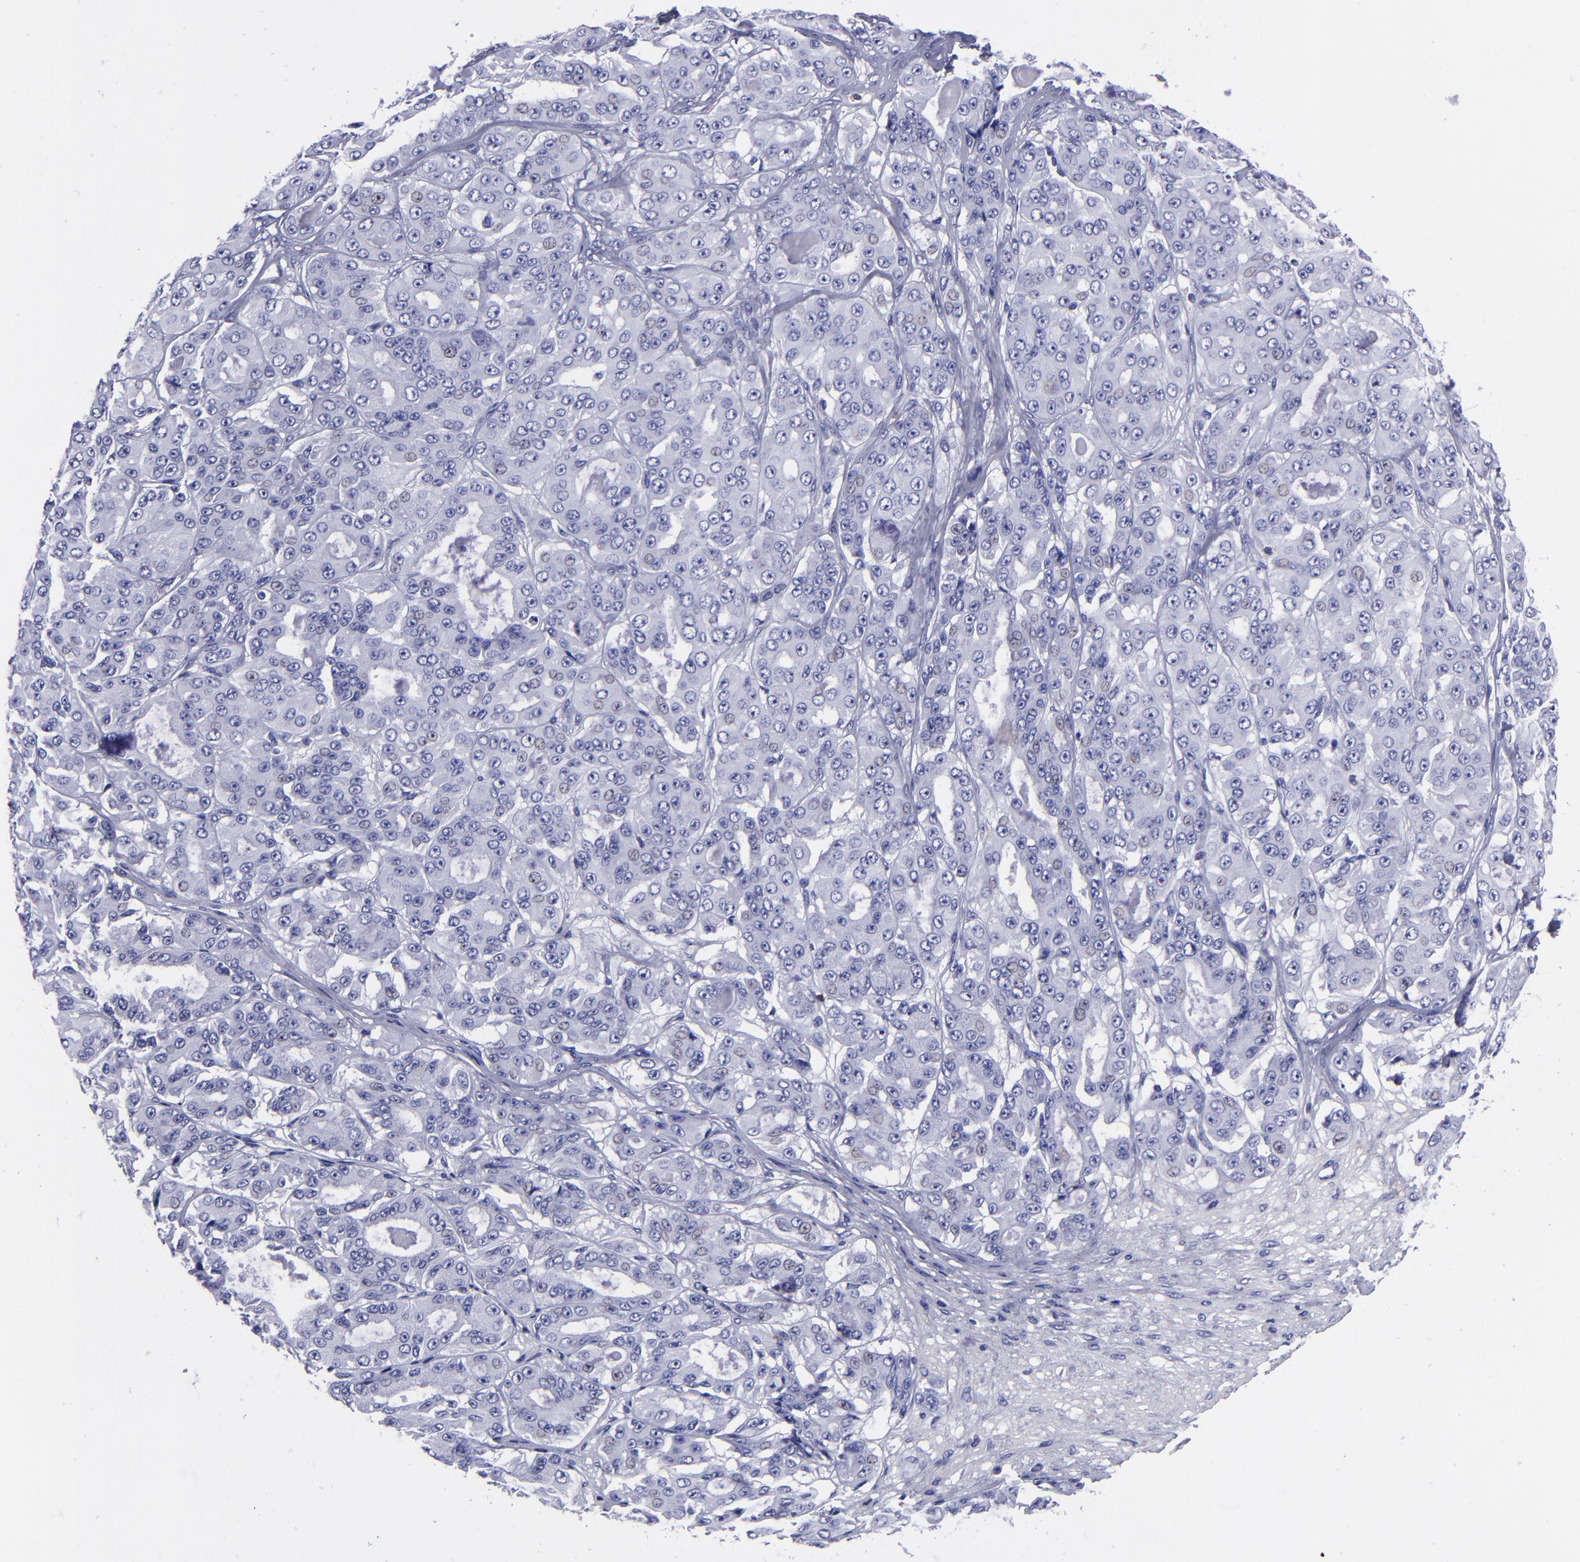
{"staining": {"intensity": "negative", "quantity": "none", "location": "none"}, "tissue": "ovarian cancer", "cell_type": "Tumor cells", "image_type": "cancer", "snomed": [{"axis": "morphology", "description": "Carcinoma, endometroid"}, {"axis": "topography", "description": "Ovary"}], "caption": "This is a micrograph of immunohistochemistry staining of ovarian endometroid carcinoma, which shows no expression in tumor cells.", "gene": "CD6", "patient": {"sex": "female", "age": 61}}